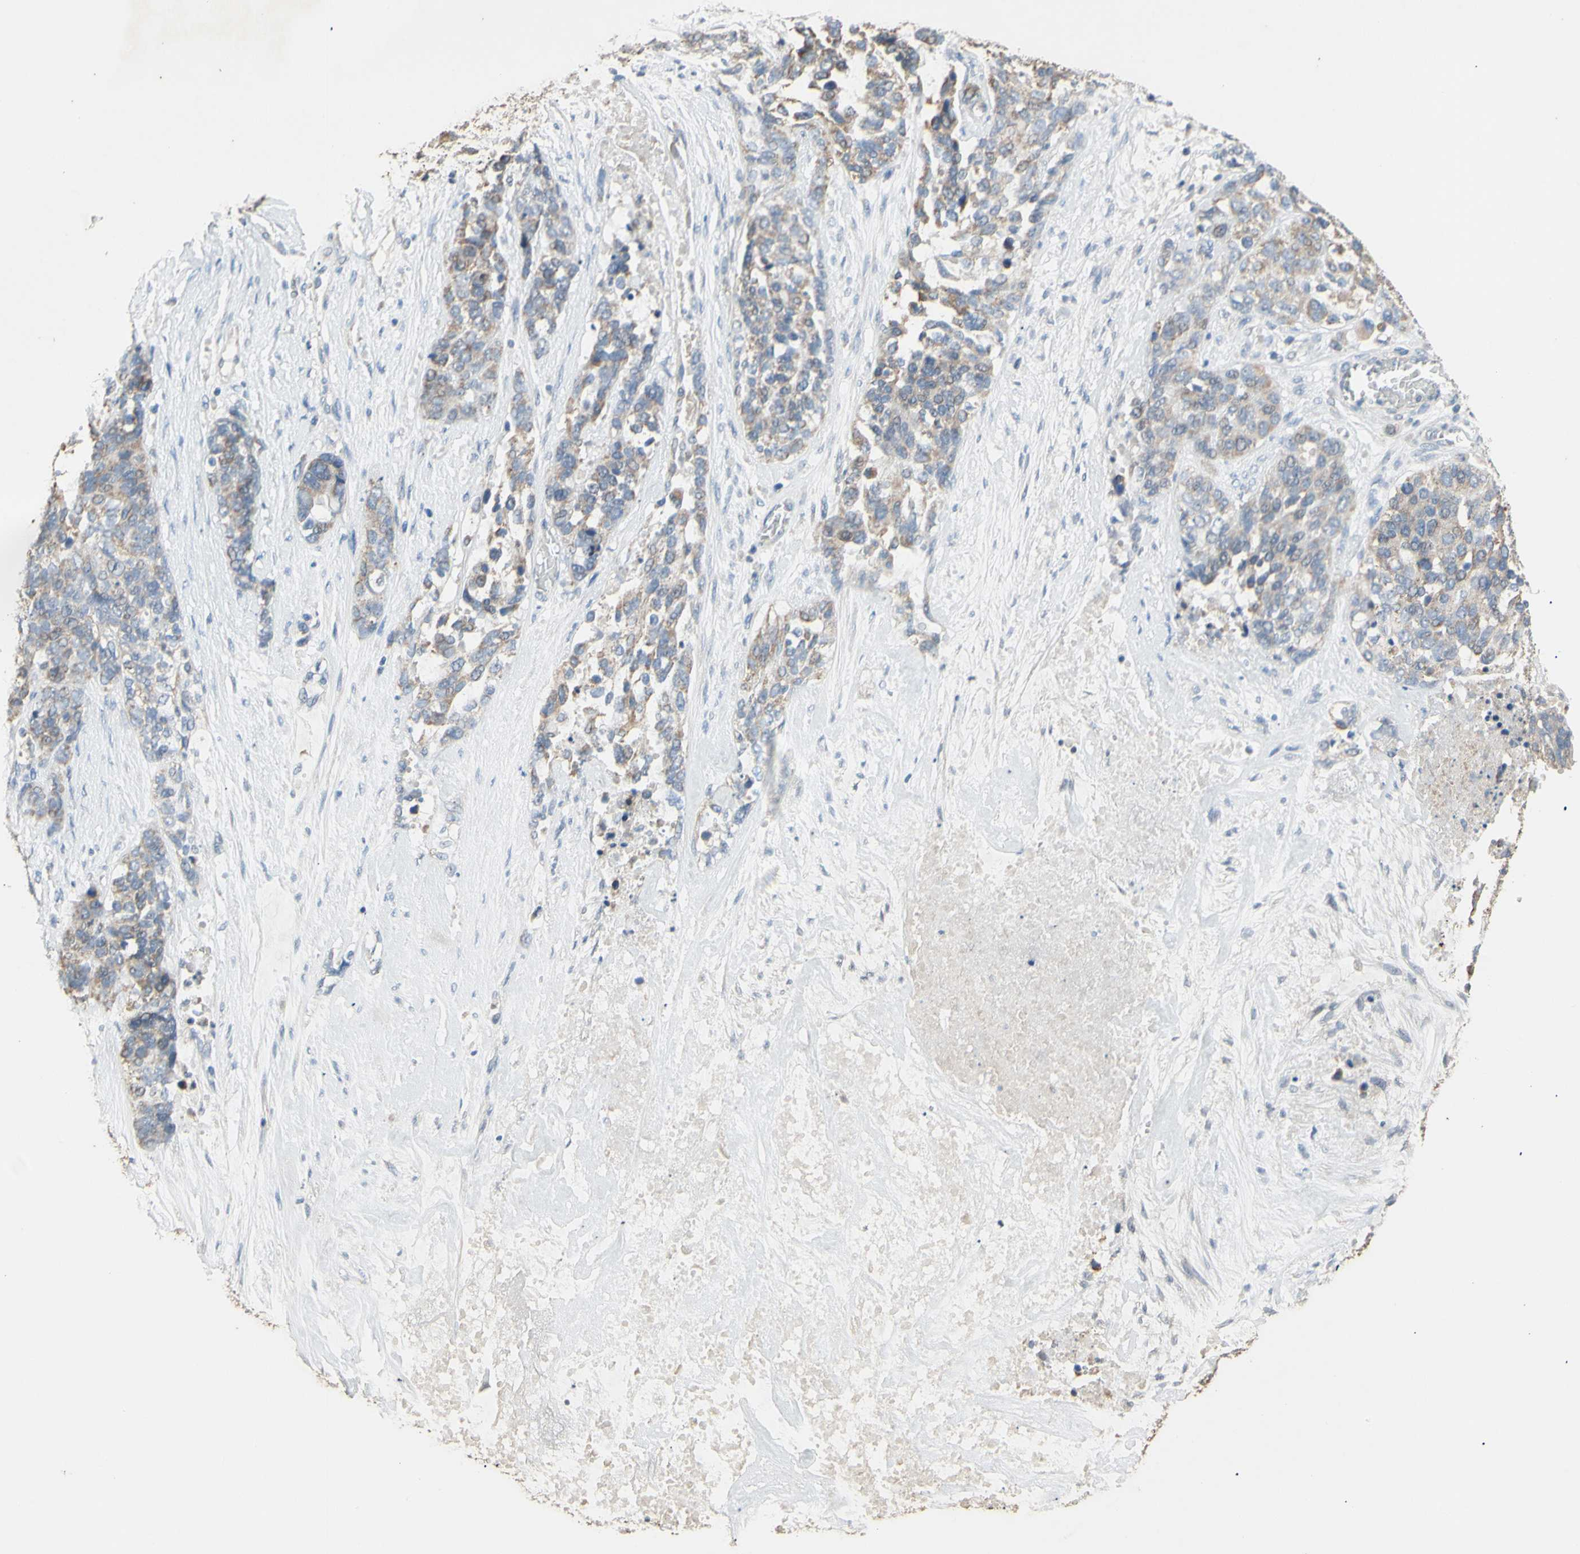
{"staining": {"intensity": "moderate", "quantity": "25%-75%", "location": "cytoplasmic/membranous"}, "tissue": "ovarian cancer", "cell_type": "Tumor cells", "image_type": "cancer", "snomed": [{"axis": "morphology", "description": "Cystadenocarcinoma, serous, NOS"}, {"axis": "topography", "description": "Ovary"}], "caption": "High-magnification brightfield microscopy of ovarian serous cystadenocarcinoma stained with DAB (3,3'-diaminobenzidine) (brown) and counterstained with hematoxylin (blue). tumor cells exhibit moderate cytoplasmic/membranous expression is seen in about25%-75% of cells.", "gene": "PTGIS", "patient": {"sex": "female", "age": 44}}